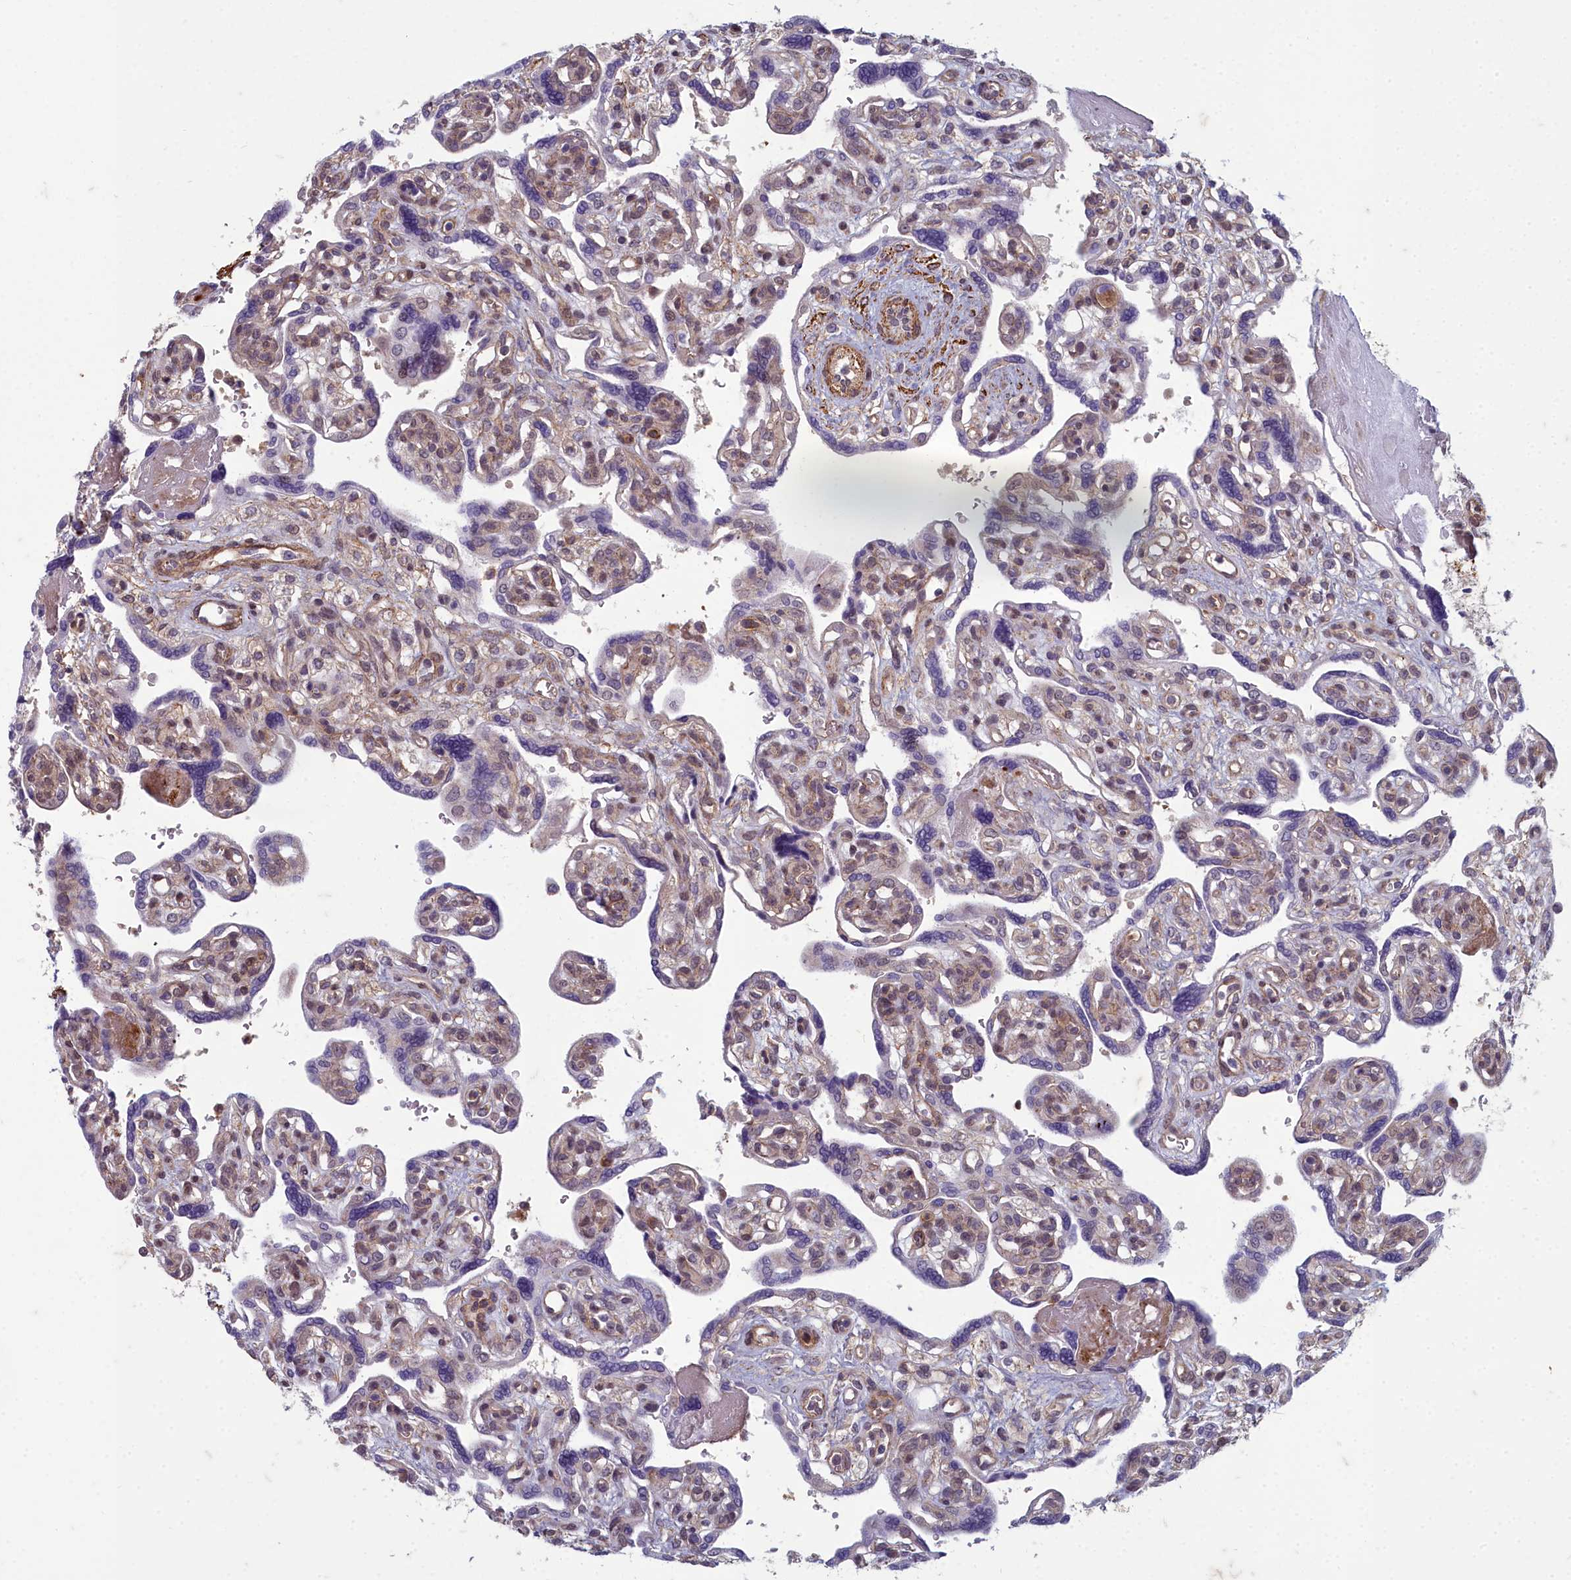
{"staining": {"intensity": "moderate", "quantity": "<25%", "location": "cytoplasmic/membranous"}, "tissue": "placenta", "cell_type": "Trophoblastic cells", "image_type": "normal", "snomed": [{"axis": "morphology", "description": "Normal tissue, NOS"}, {"axis": "topography", "description": "Placenta"}], "caption": "Immunohistochemical staining of unremarkable human placenta reveals low levels of moderate cytoplasmic/membranous positivity in about <25% of trophoblastic cells.", "gene": "ZNF626", "patient": {"sex": "female", "age": 39}}